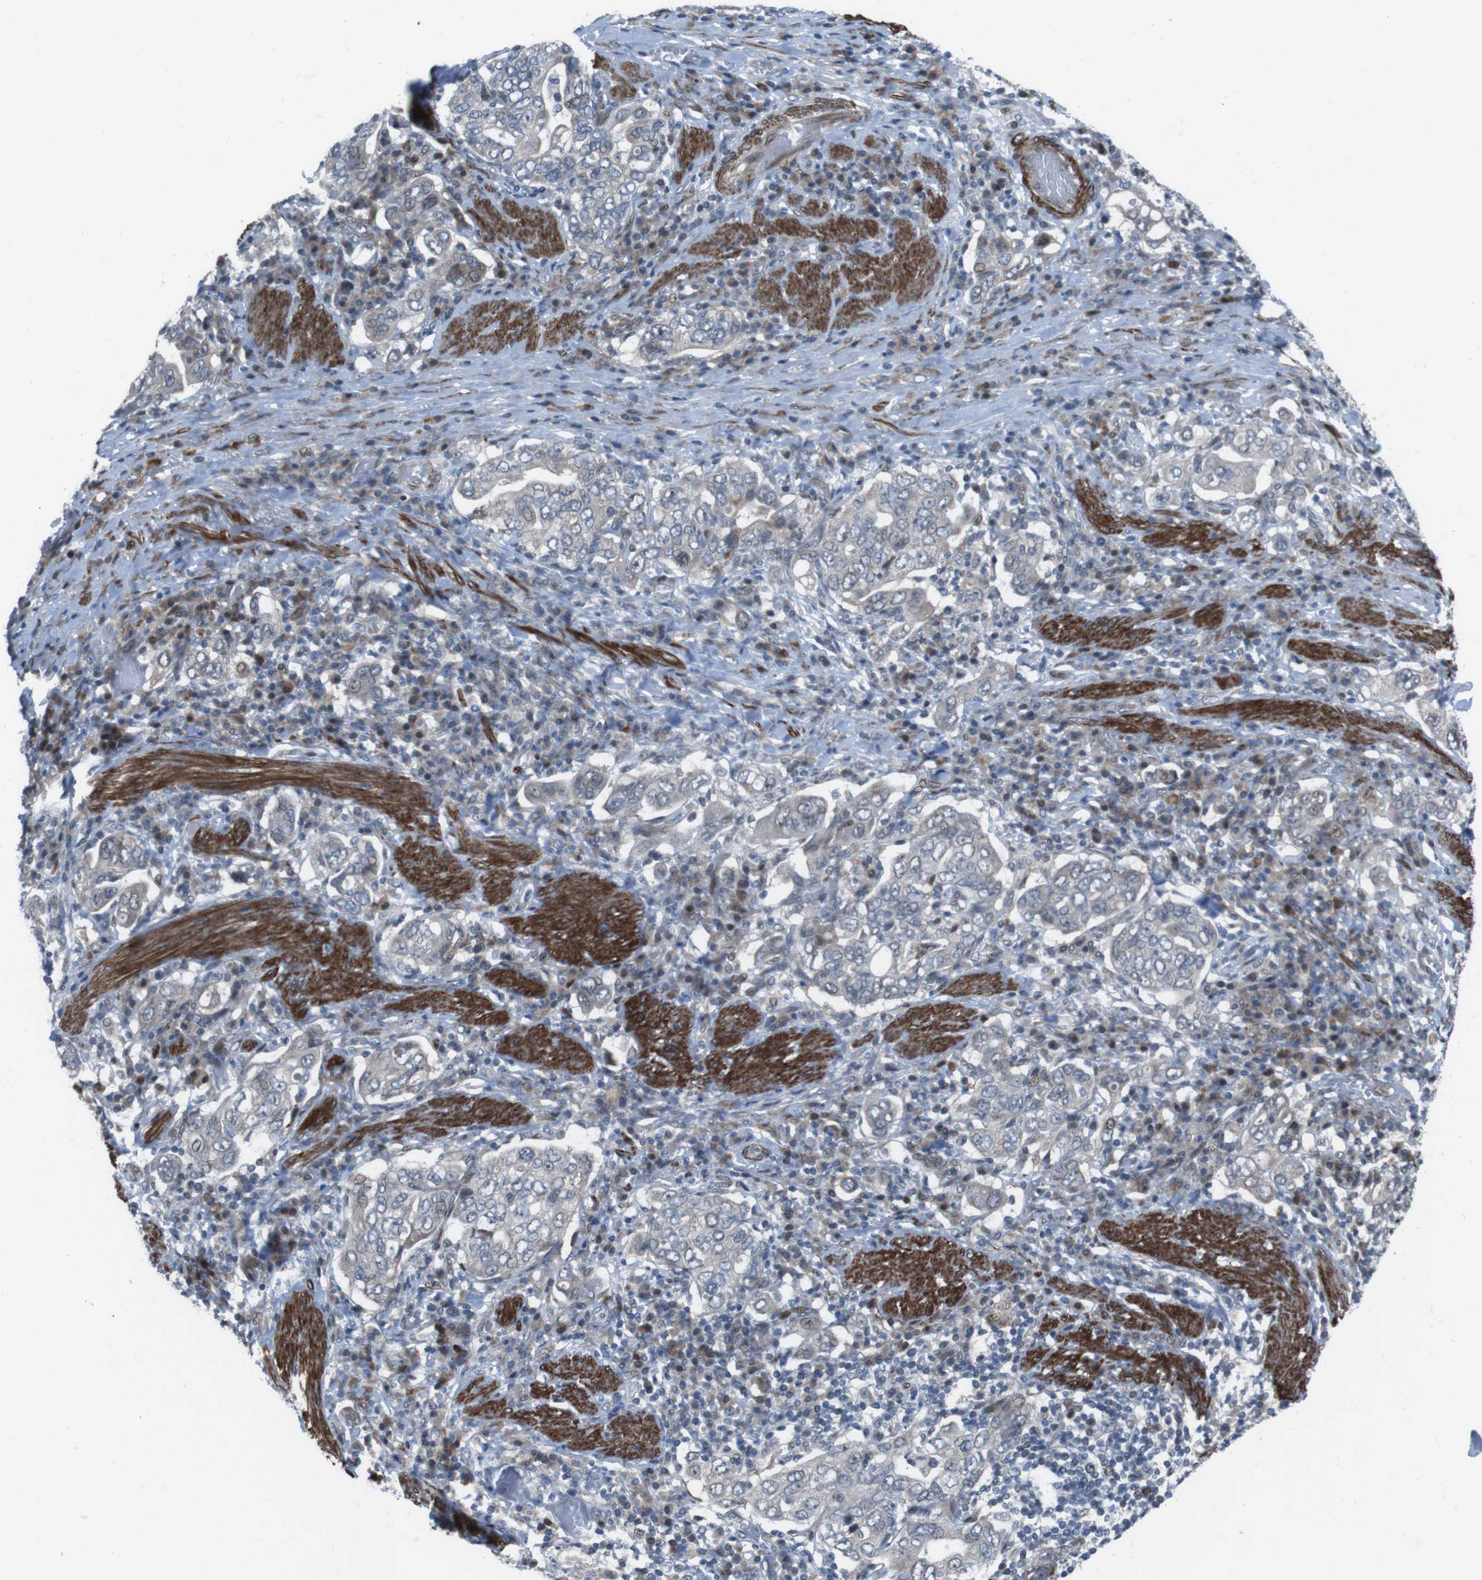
{"staining": {"intensity": "moderate", "quantity": "<25%", "location": "cytoplasmic/membranous,nuclear"}, "tissue": "stomach cancer", "cell_type": "Tumor cells", "image_type": "cancer", "snomed": [{"axis": "morphology", "description": "Adenocarcinoma, NOS"}, {"axis": "topography", "description": "Stomach, upper"}], "caption": "Immunohistochemical staining of human stomach adenocarcinoma reveals low levels of moderate cytoplasmic/membranous and nuclear protein expression in about <25% of tumor cells.", "gene": "PBRM1", "patient": {"sex": "male", "age": 62}}